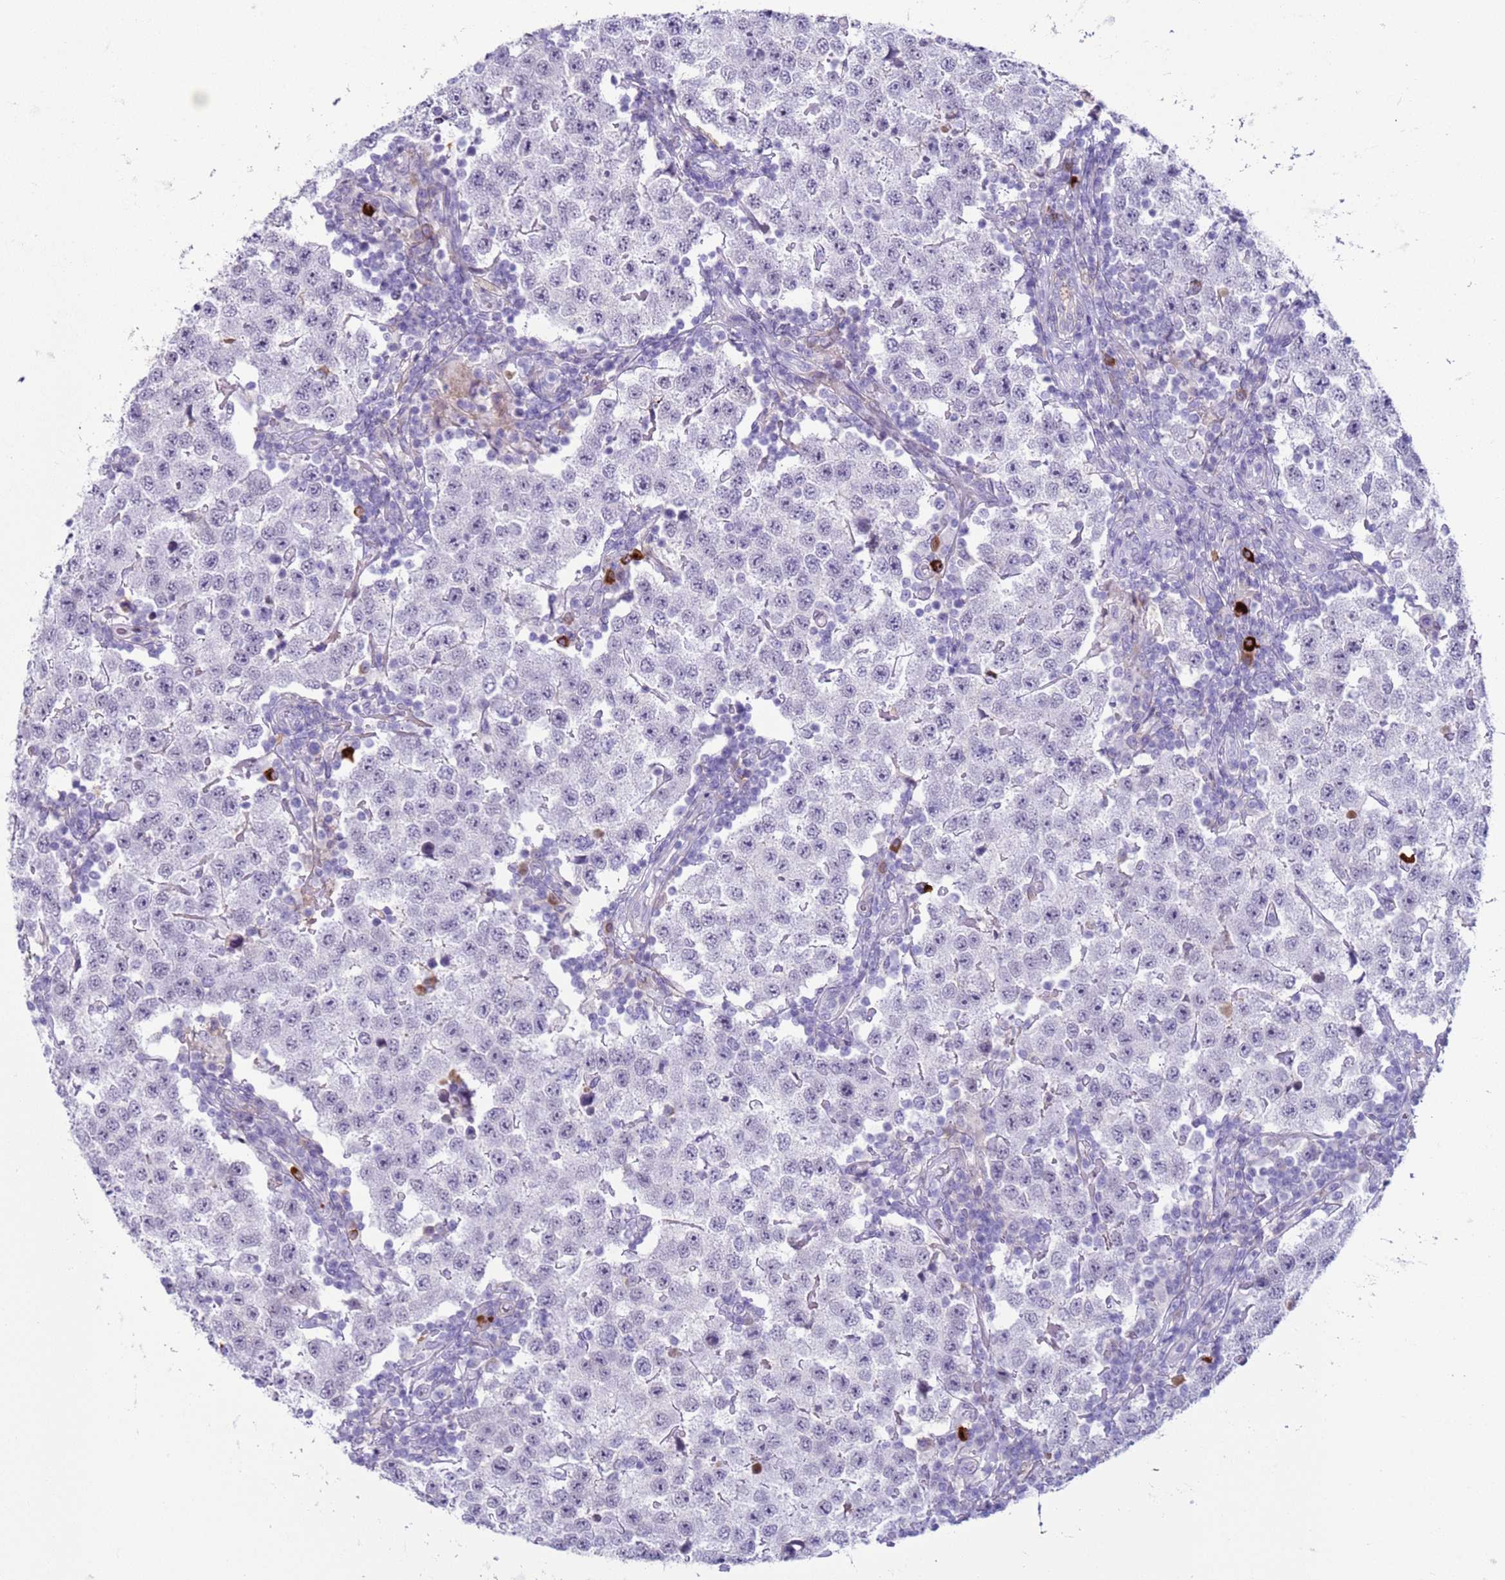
{"staining": {"intensity": "negative", "quantity": "none", "location": "none"}, "tissue": "testis cancer", "cell_type": "Tumor cells", "image_type": "cancer", "snomed": [{"axis": "morphology", "description": "Seminoma, NOS"}, {"axis": "topography", "description": "Testis"}], "caption": "The photomicrograph shows no significant staining in tumor cells of testis cancer (seminoma).", "gene": "NPAP1", "patient": {"sex": "male", "age": 34}}